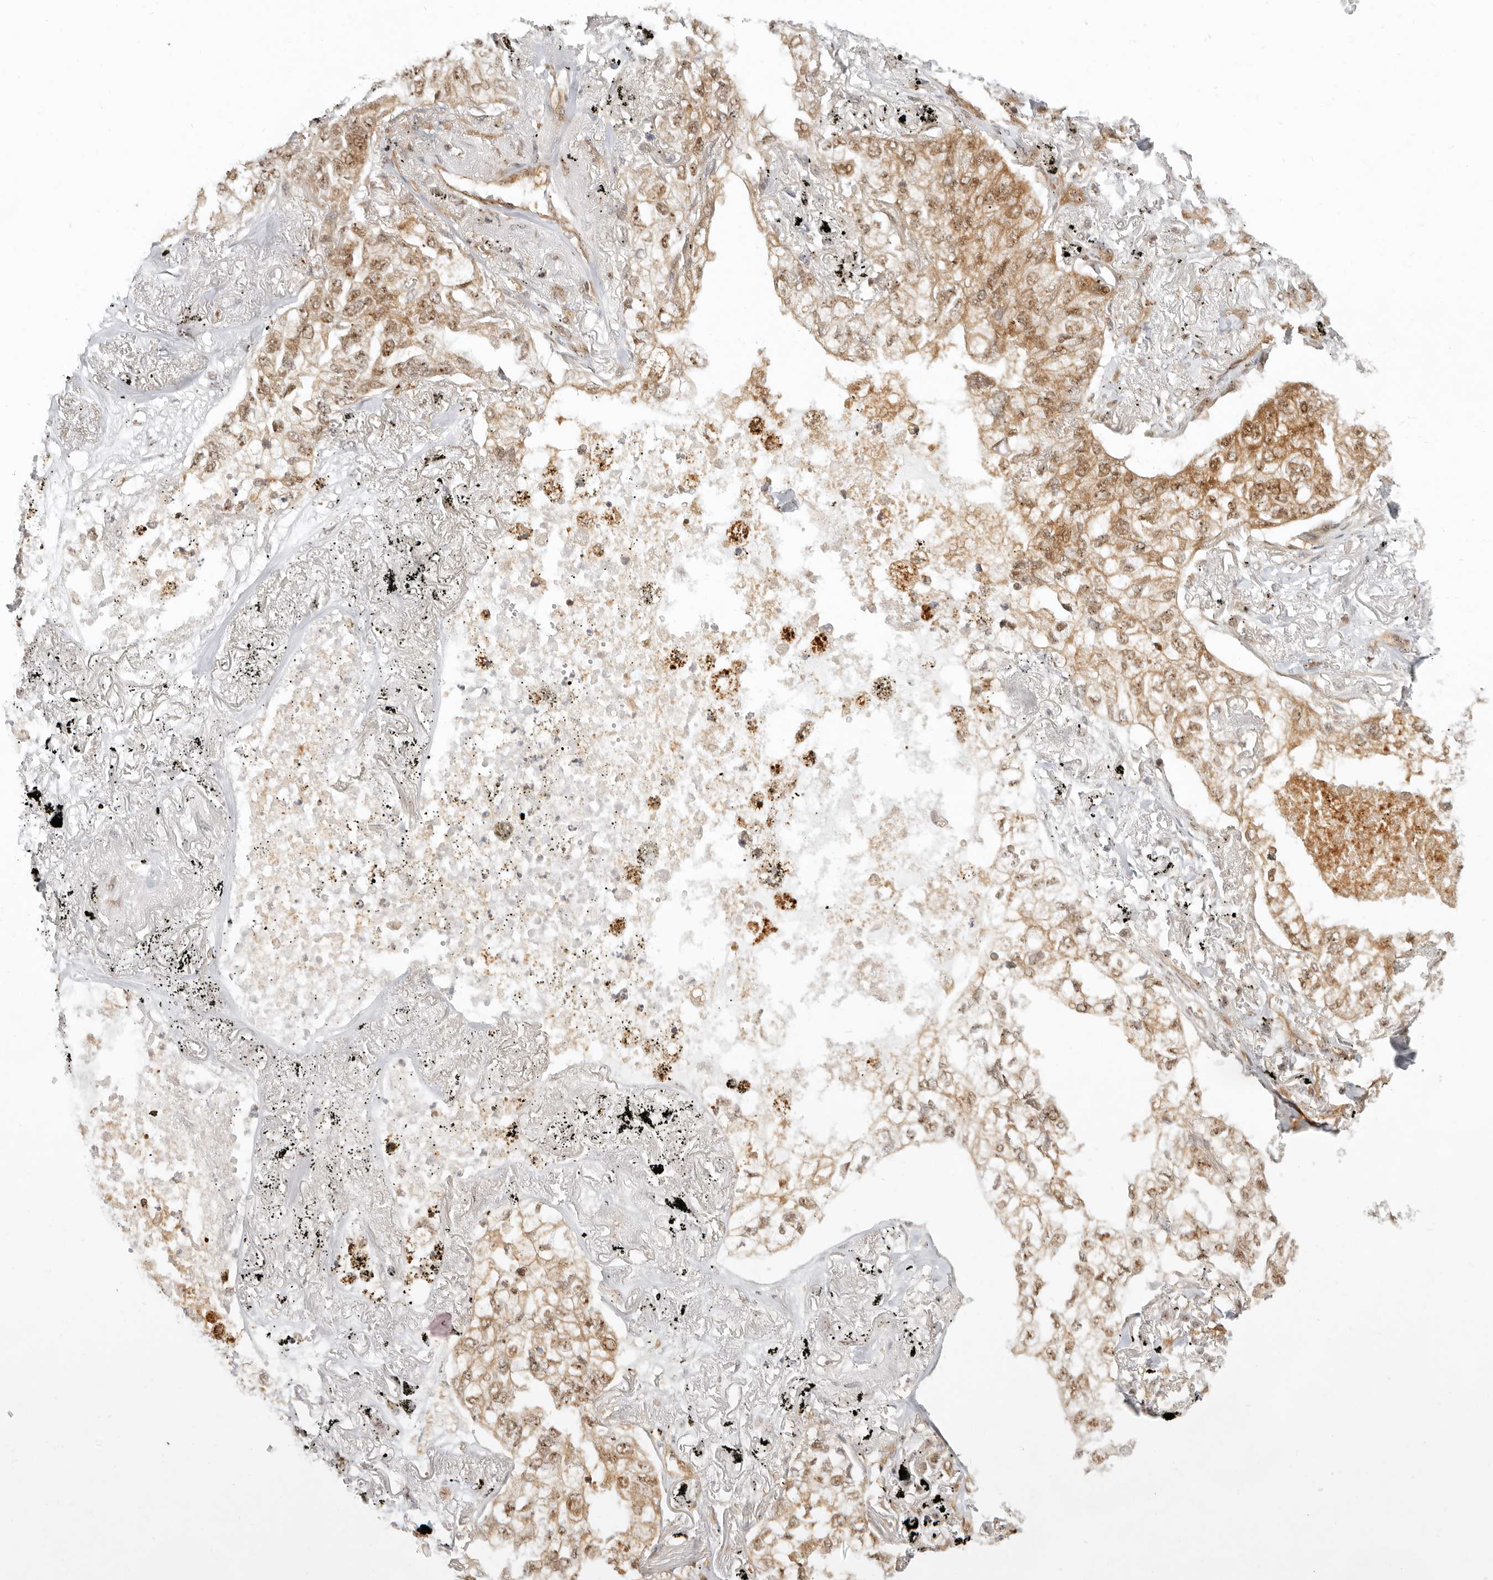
{"staining": {"intensity": "moderate", "quantity": ">75%", "location": "cytoplasmic/membranous,nuclear"}, "tissue": "lung cancer", "cell_type": "Tumor cells", "image_type": "cancer", "snomed": [{"axis": "morphology", "description": "Adenocarcinoma, NOS"}, {"axis": "topography", "description": "Lung"}], "caption": "This photomicrograph exhibits immunohistochemistry (IHC) staining of human adenocarcinoma (lung), with medium moderate cytoplasmic/membranous and nuclear expression in approximately >75% of tumor cells.", "gene": "BAP1", "patient": {"sex": "male", "age": 65}}